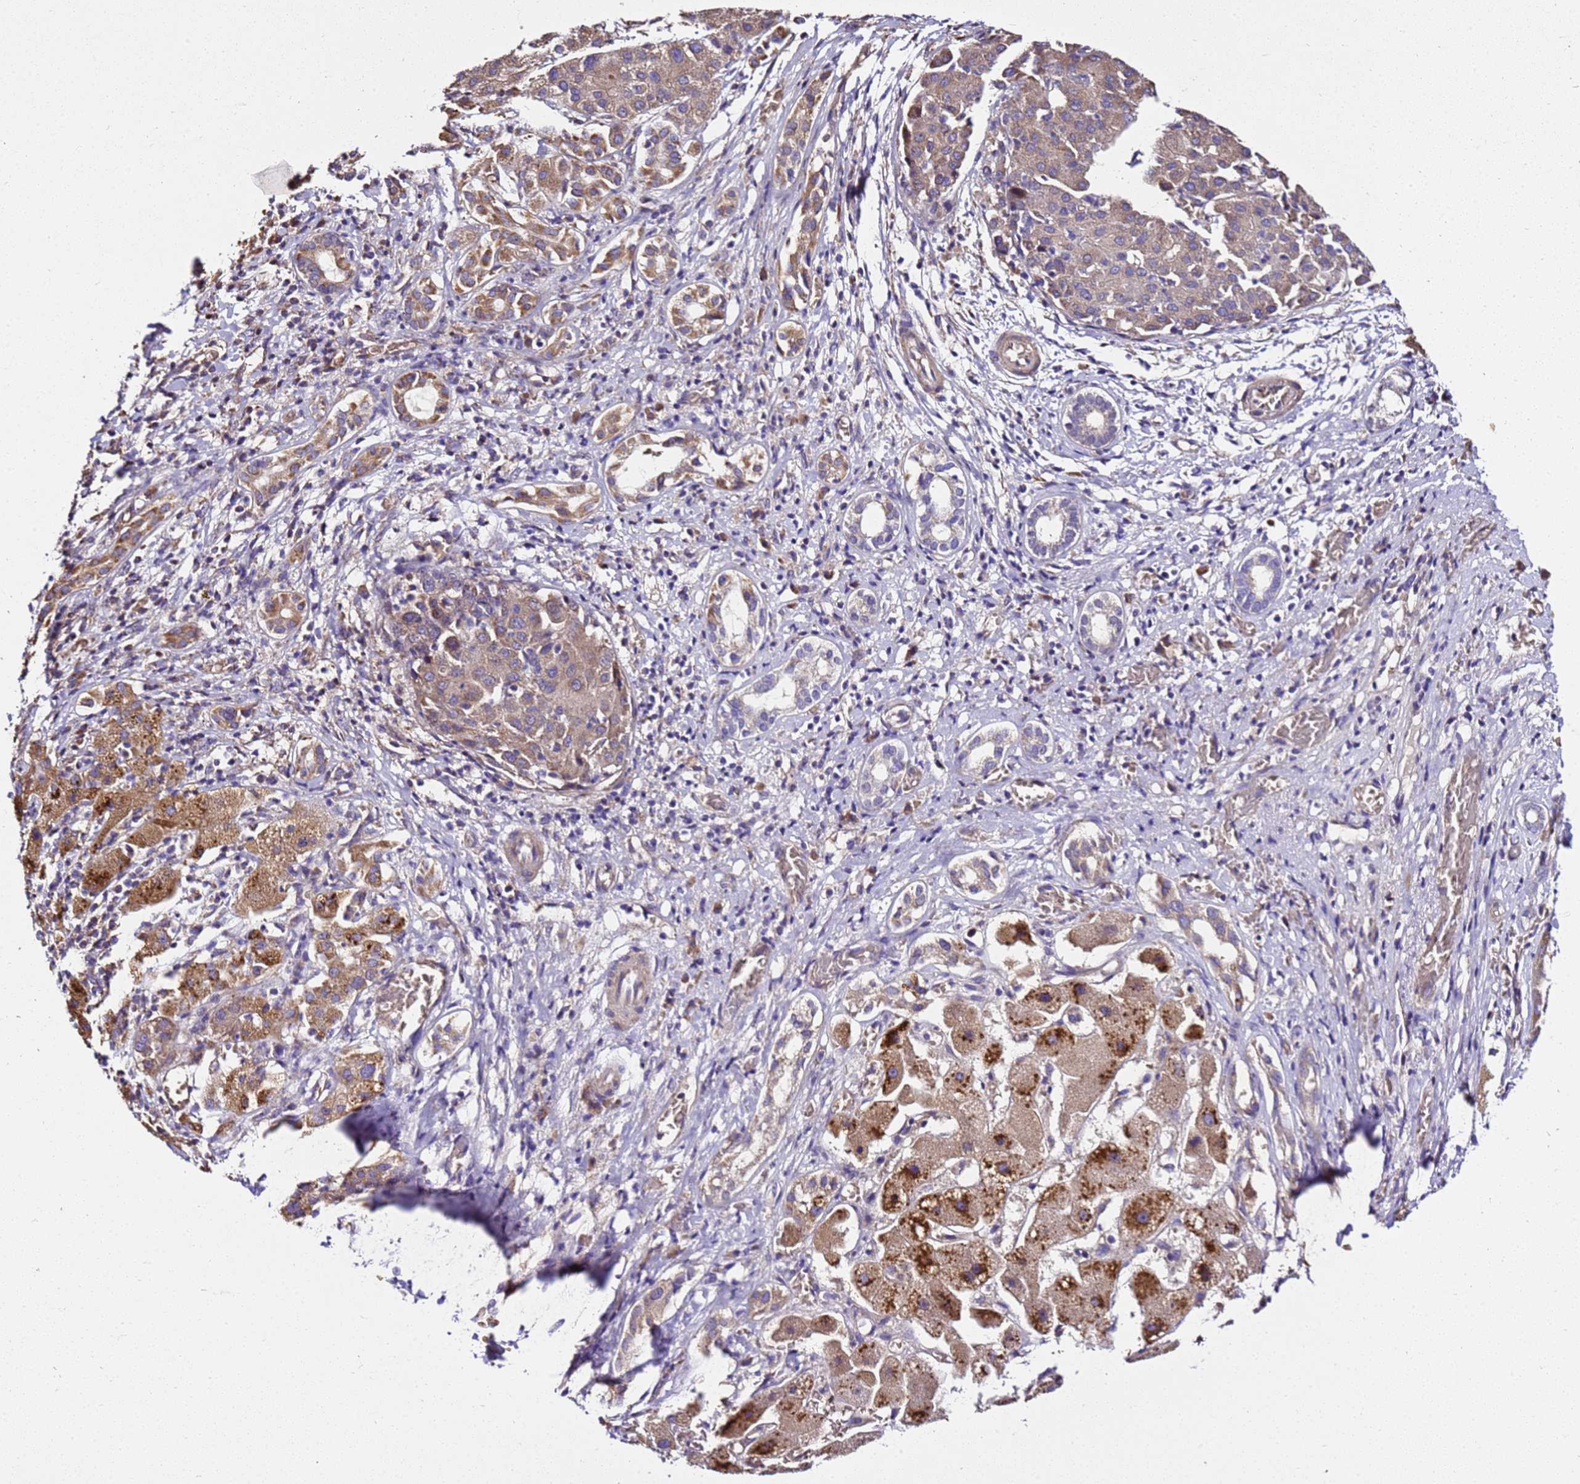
{"staining": {"intensity": "moderate", "quantity": ">75%", "location": "cytoplasmic/membranous"}, "tissue": "liver cancer", "cell_type": "Tumor cells", "image_type": "cancer", "snomed": [{"axis": "morphology", "description": "Carcinoma, Hepatocellular, NOS"}, {"axis": "topography", "description": "Liver"}], "caption": "Immunohistochemistry staining of liver cancer (hepatocellular carcinoma), which reveals medium levels of moderate cytoplasmic/membranous staining in about >75% of tumor cells indicating moderate cytoplasmic/membranous protein positivity. The staining was performed using DAB (brown) for protein detection and nuclei were counterstained in hematoxylin (blue).", "gene": "LRRIQ1", "patient": {"sex": "male", "age": 65}}